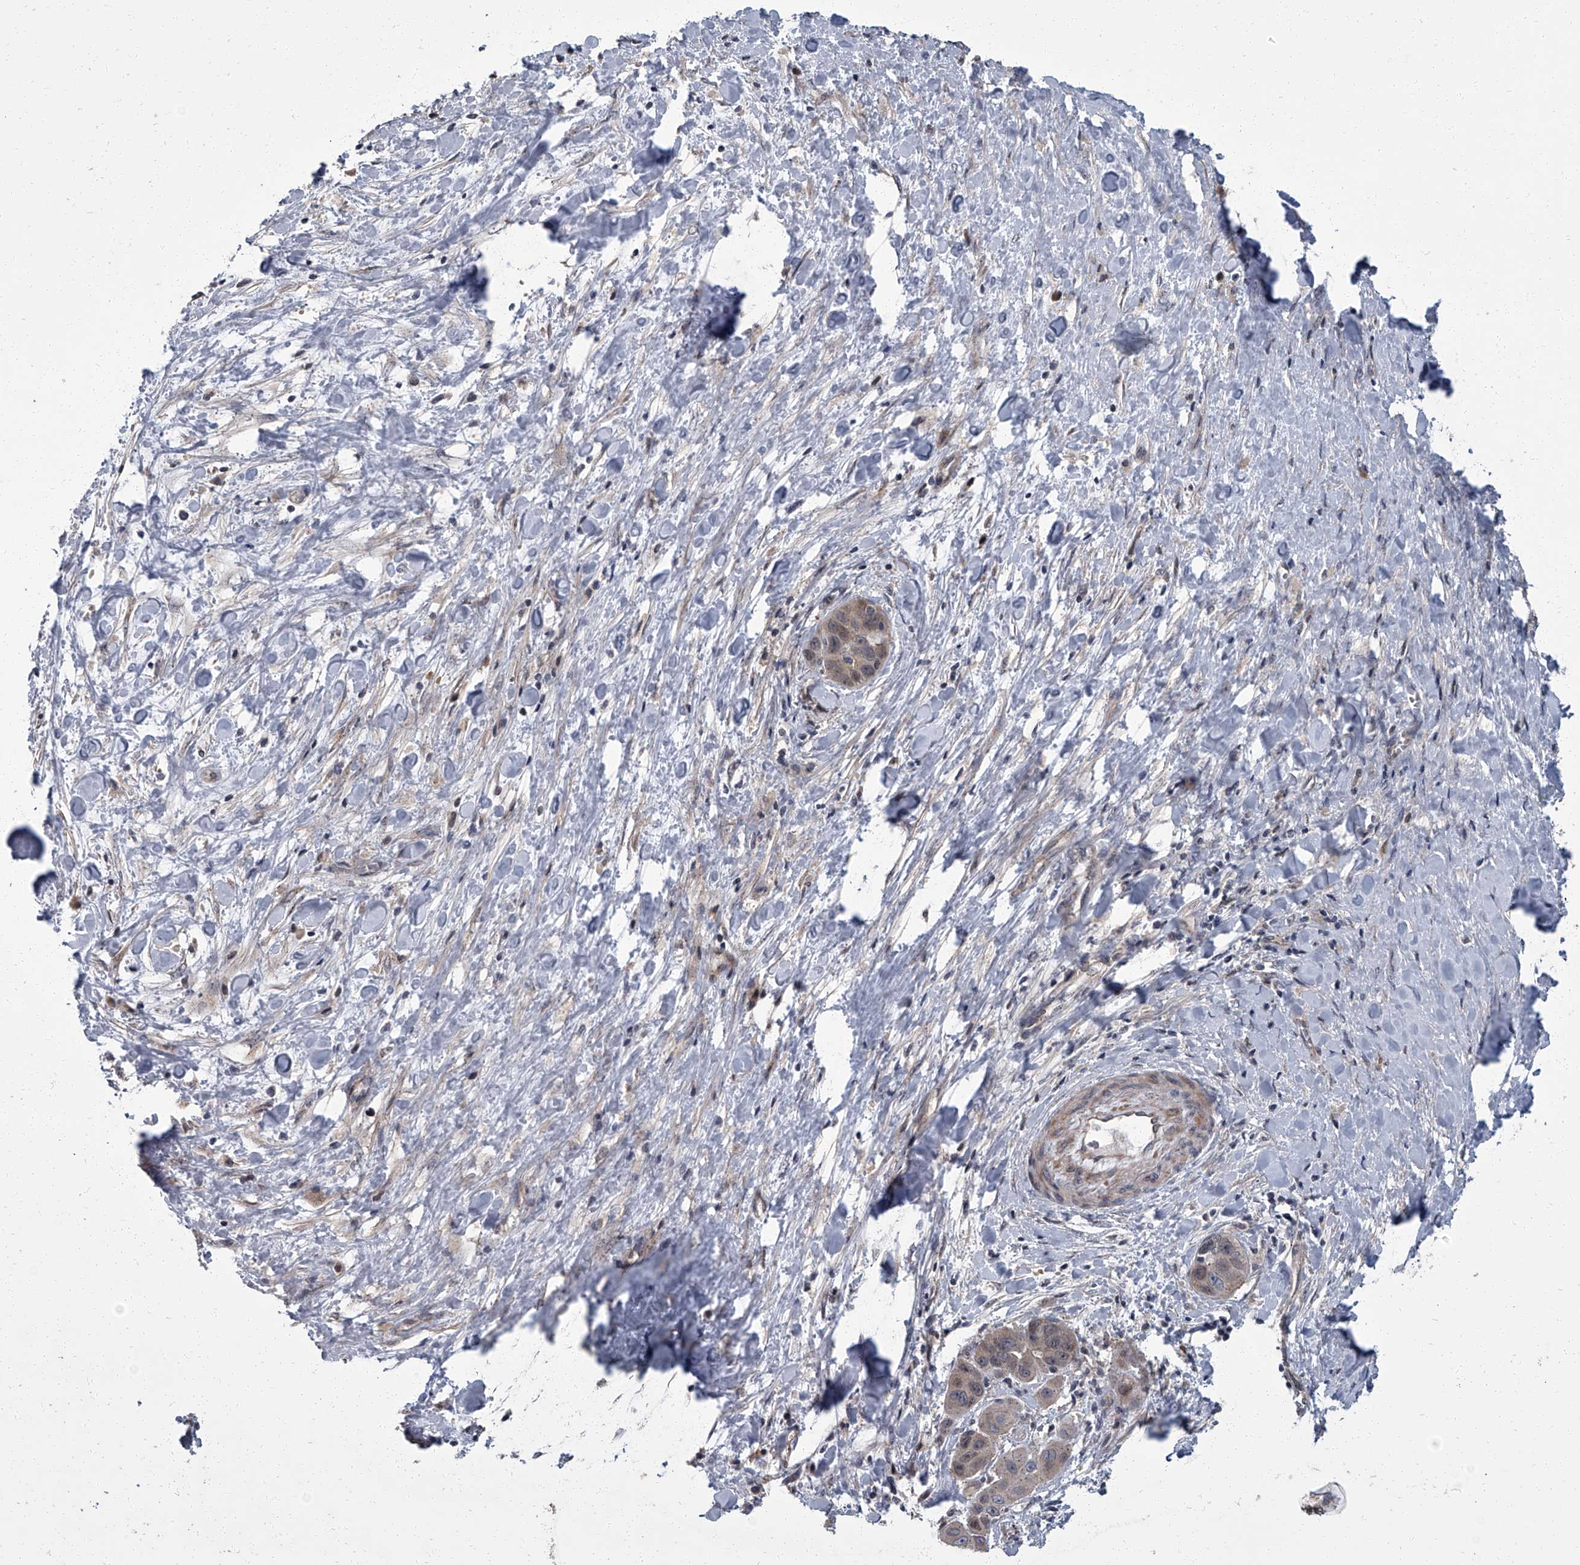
{"staining": {"intensity": "weak", "quantity": "<25%", "location": "cytoplasmic/membranous"}, "tissue": "liver cancer", "cell_type": "Tumor cells", "image_type": "cancer", "snomed": [{"axis": "morphology", "description": "Cholangiocarcinoma"}, {"axis": "topography", "description": "Liver"}], "caption": "Immunohistochemistry micrograph of liver cancer (cholangiocarcinoma) stained for a protein (brown), which reveals no expression in tumor cells. The staining was performed using DAB to visualize the protein expression in brown, while the nuclei were stained in blue with hematoxylin (Magnification: 20x).", "gene": "ZNF274", "patient": {"sex": "female", "age": 52}}